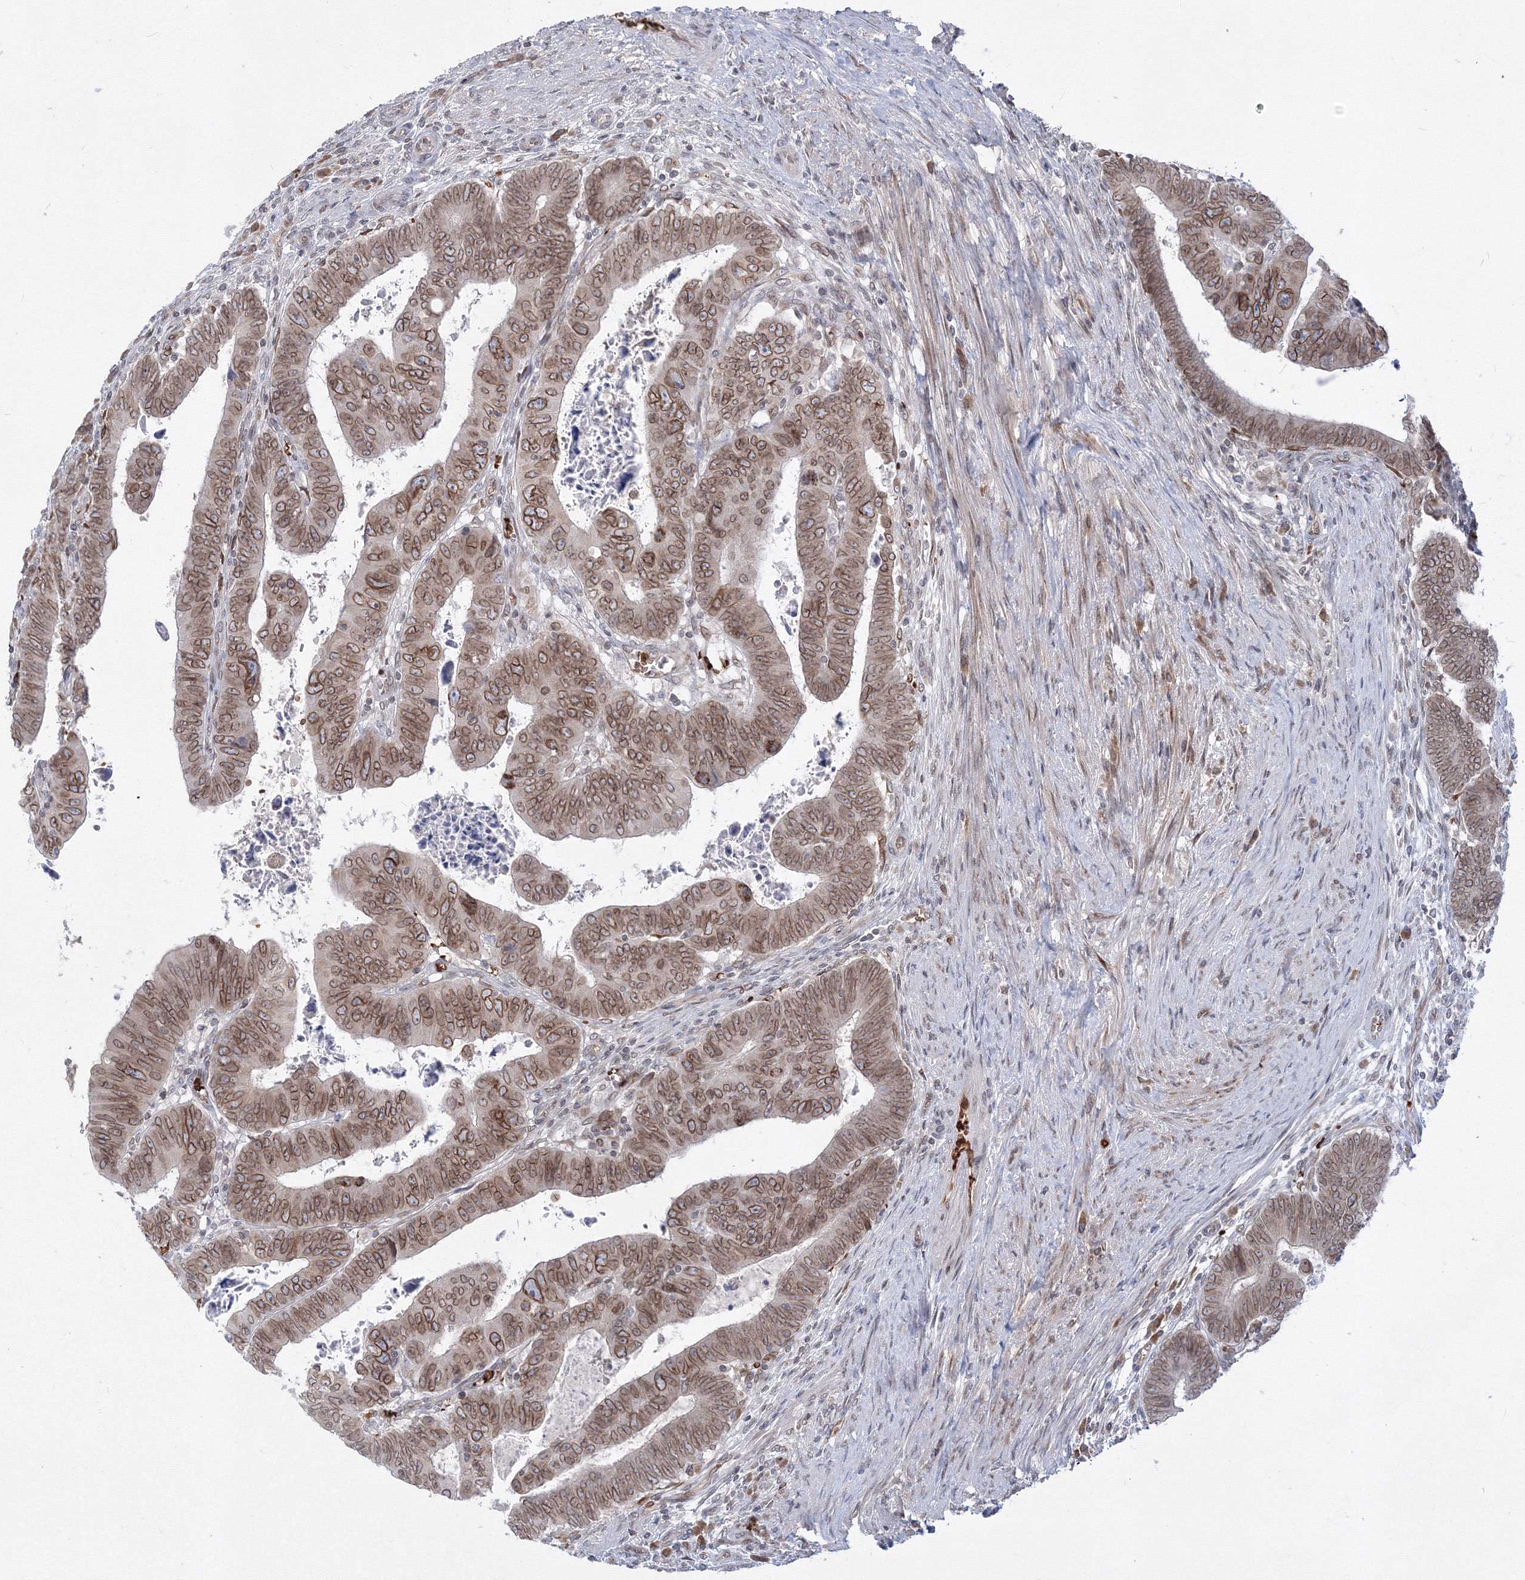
{"staining": {"intensity": "moderate", "quantity": ">75%", "location": "cytoplasmic/membranous,nuclear"}, "tissue": "colorectal cancer", "cell_type": "Tumor cells", "image_type": "cancer", "snomed": [{"axis": "morphology", "description": "Normal tissue, NOS"}, {"axis": "morphology", "description": "Adenocarcinoma, NOS"}, {"axis": "topography", "description": "Rectum"}], "caption": "An image of human colorectal cancer stained for a protein demonstrates moderate cytoplasmic/membranous and nuclear brown staining in tumor cells.", "gene": "DNAJB2", "patient": {"sex": "female", "age": 65}}